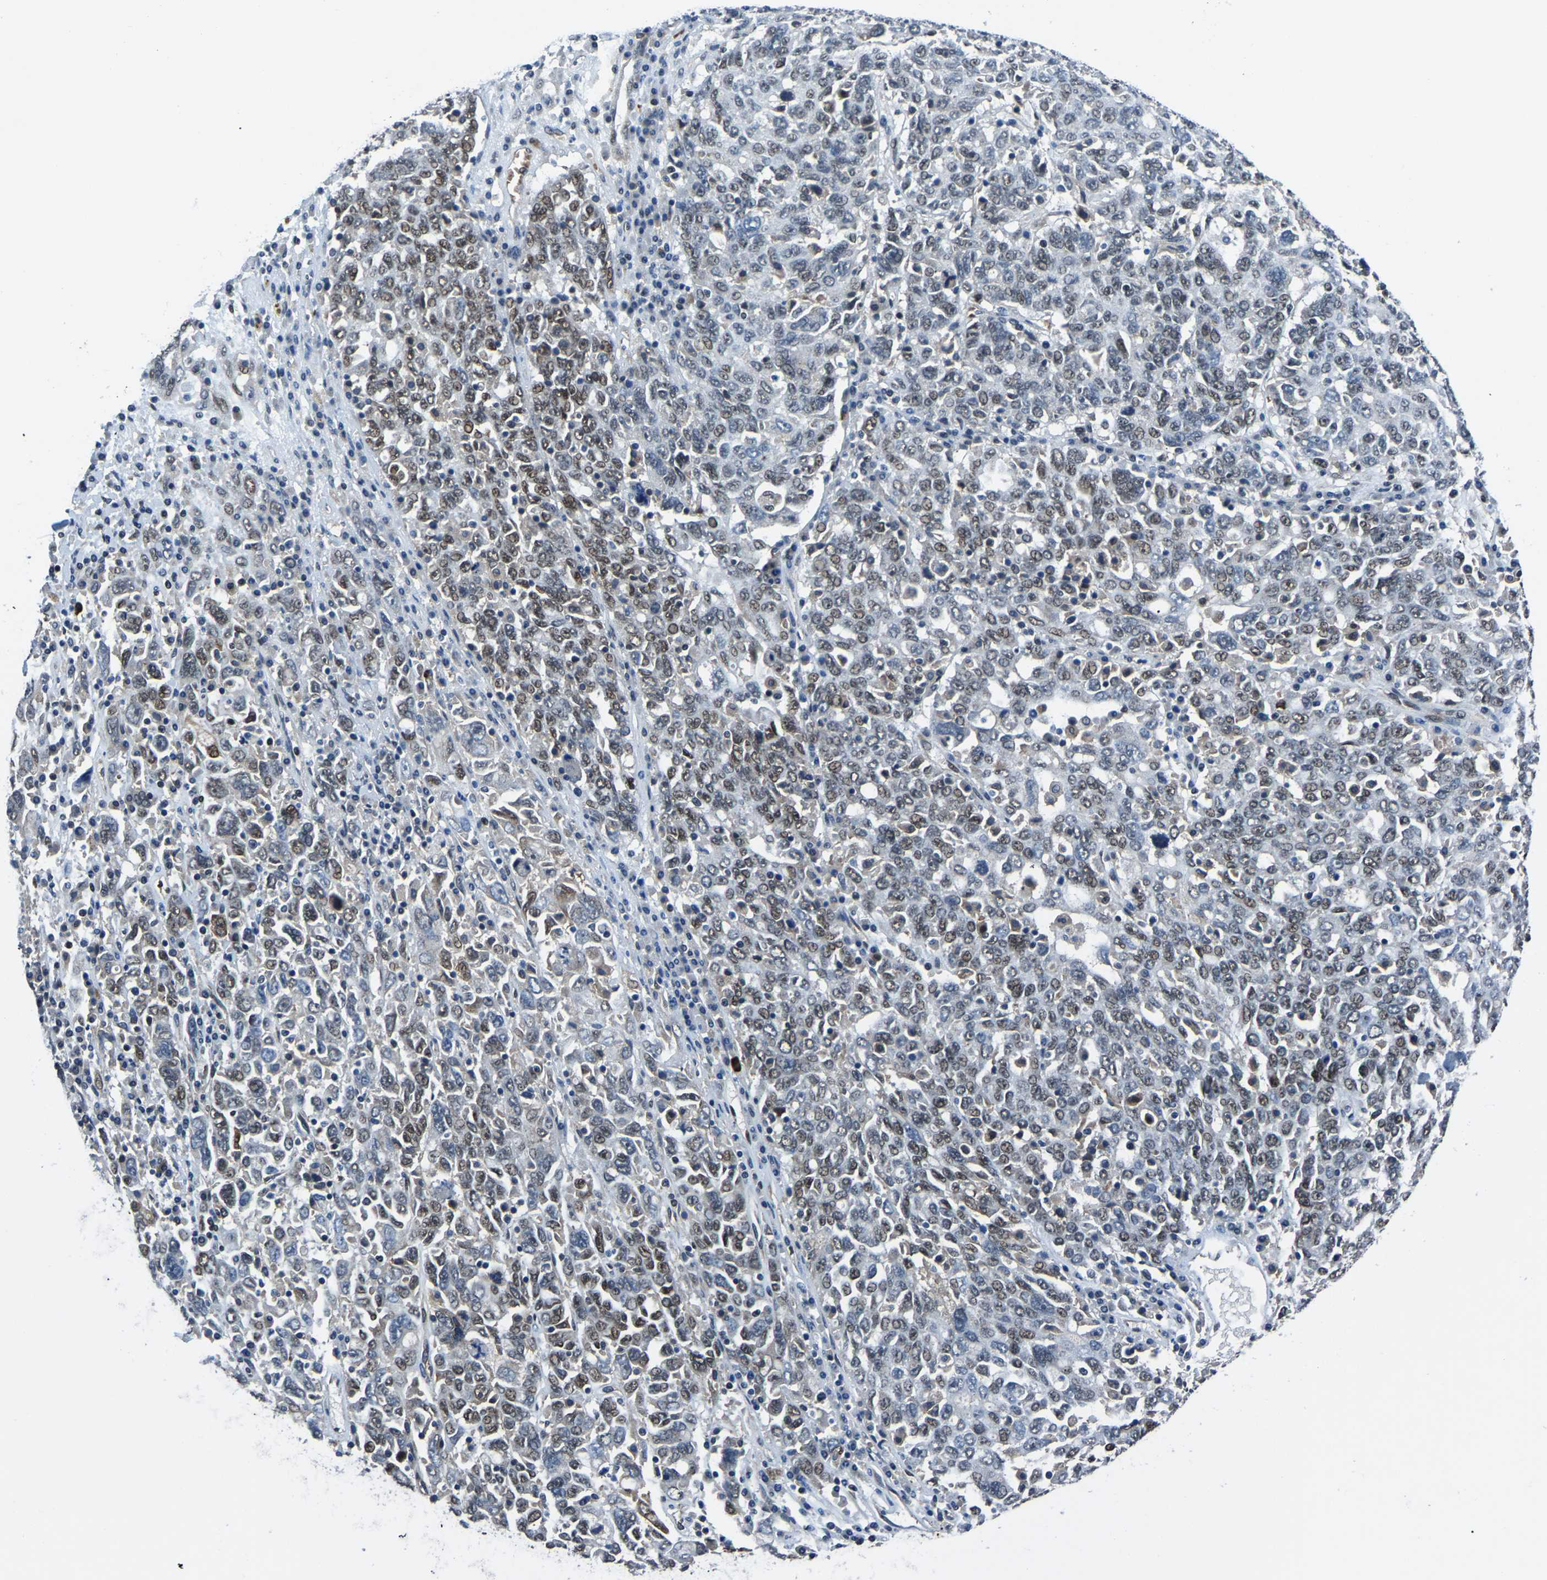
{"staining": {"intensity": "weak", "quantity": ">75%", "location": "nuclear"}, "tissue": "ovarian cancer", "cell_type": "Tumor cells", "image_type": "cancer", "snomed": [{"axis": "morphology", "description": "Carcinoma, endometroid"}, {"axis": "topography", "description": "Ovary"}], "caption": "There is low levels of weak nuclear staining in tumor cells of endometroid carcinoma (ovarian), as demonstrated by immunohistochemical staining (brown color).", "gene": "DFFA", "patient": {"sex": "female", "age": 62}}